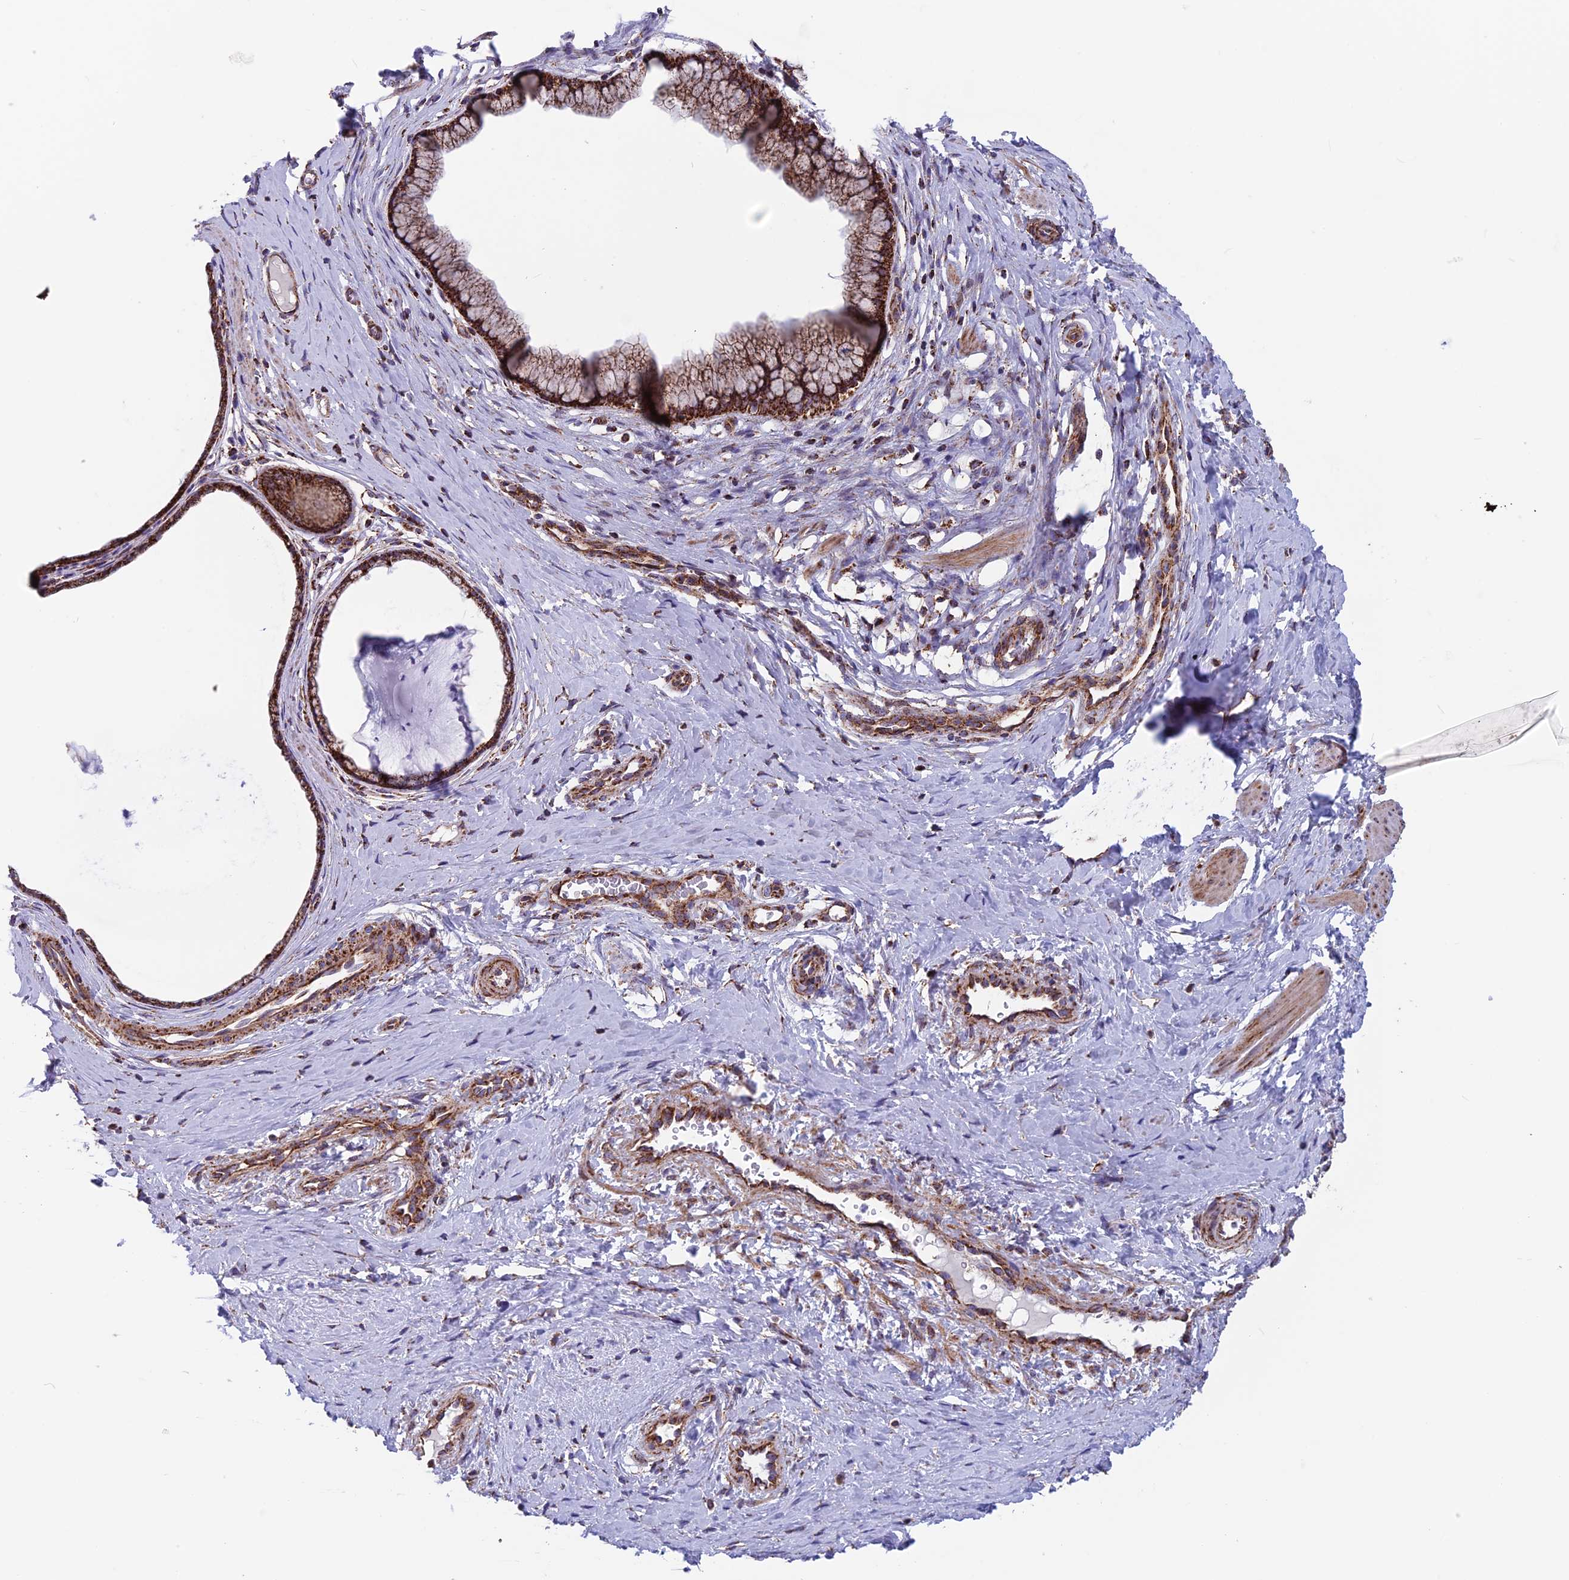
{"staining": {"intensity": "strong", "quantity": ">75%", "location": "cytoplasmic/membranous"}, "tissue": "cervix", "cell_type": "Glandular cells", "image_type": "normal", "snomed": [{"axis": "morphology", "description": "Normal tissue, NOS"}, {"axis": "topography", "description": "Cervix"}], "caption": "A high amount of strong cytoplasmic/membranous expression is seen in about >75% of glandular cells in benign cervix.", "gene": "MRPS18B", "patient": {"sex": "female", "age": 36}}